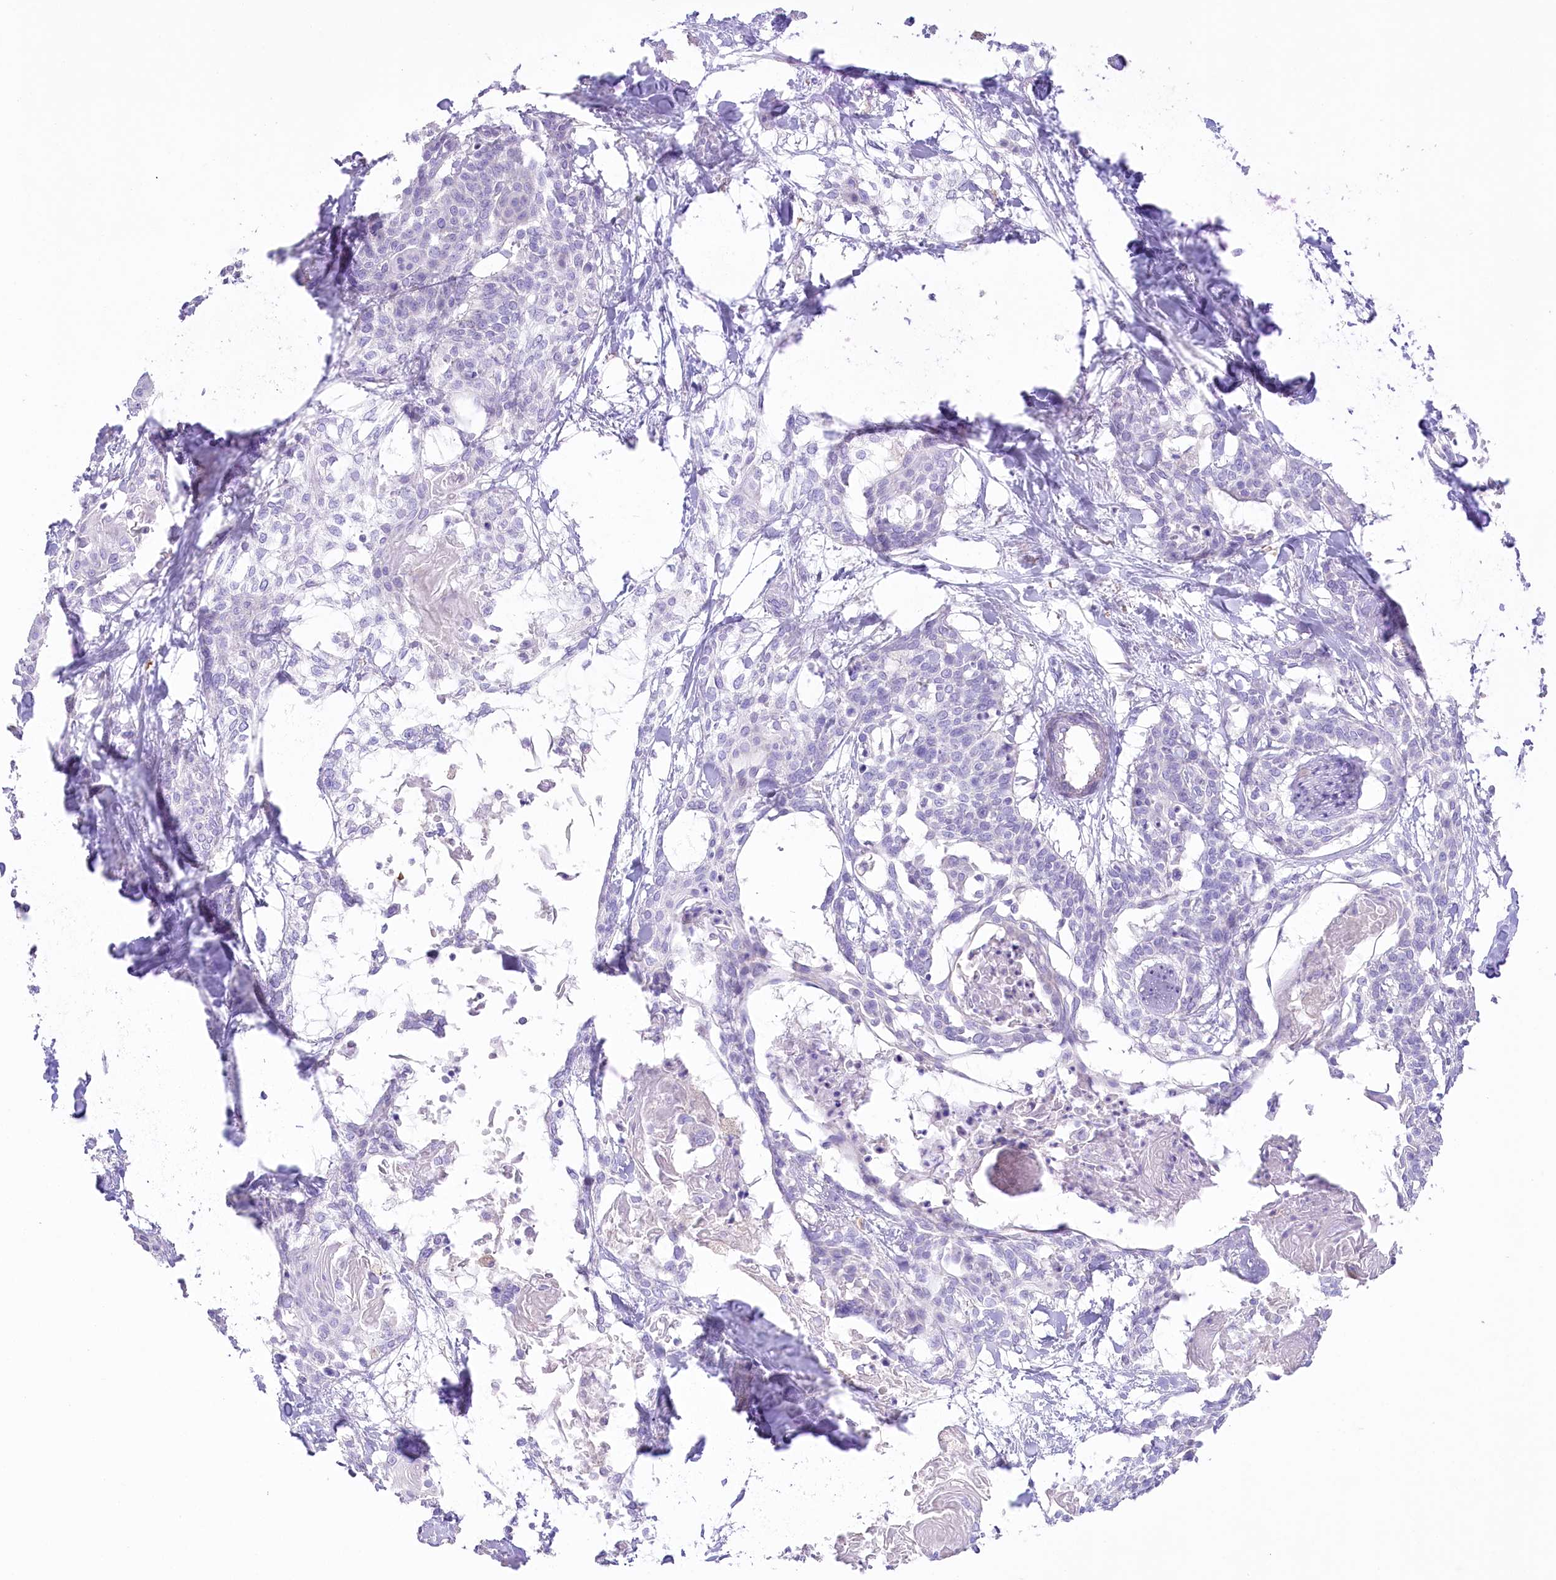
{"staining": {"intensity": "negative", "quantity": "none", "location": "none"}, "tissue": "cervical cancer", "cell_type": "Tumor cells", "image_type": "cancer", "snomed": [{"axis": "morphology", "description": "Squamous cell carcinoma, NOS"}, {"axis": "topography", "description": "Cervix"}], "caption": "This photomicrograph is of cervical squamous cell carcinoma stained with immunohistochemistry (IHC) to label a protein in brown with the nuclei are counter-stained blue. There is no staining in tumor cells.", "gene": "SLC39A10", "patient": {"sex": "female", "age": 57}}